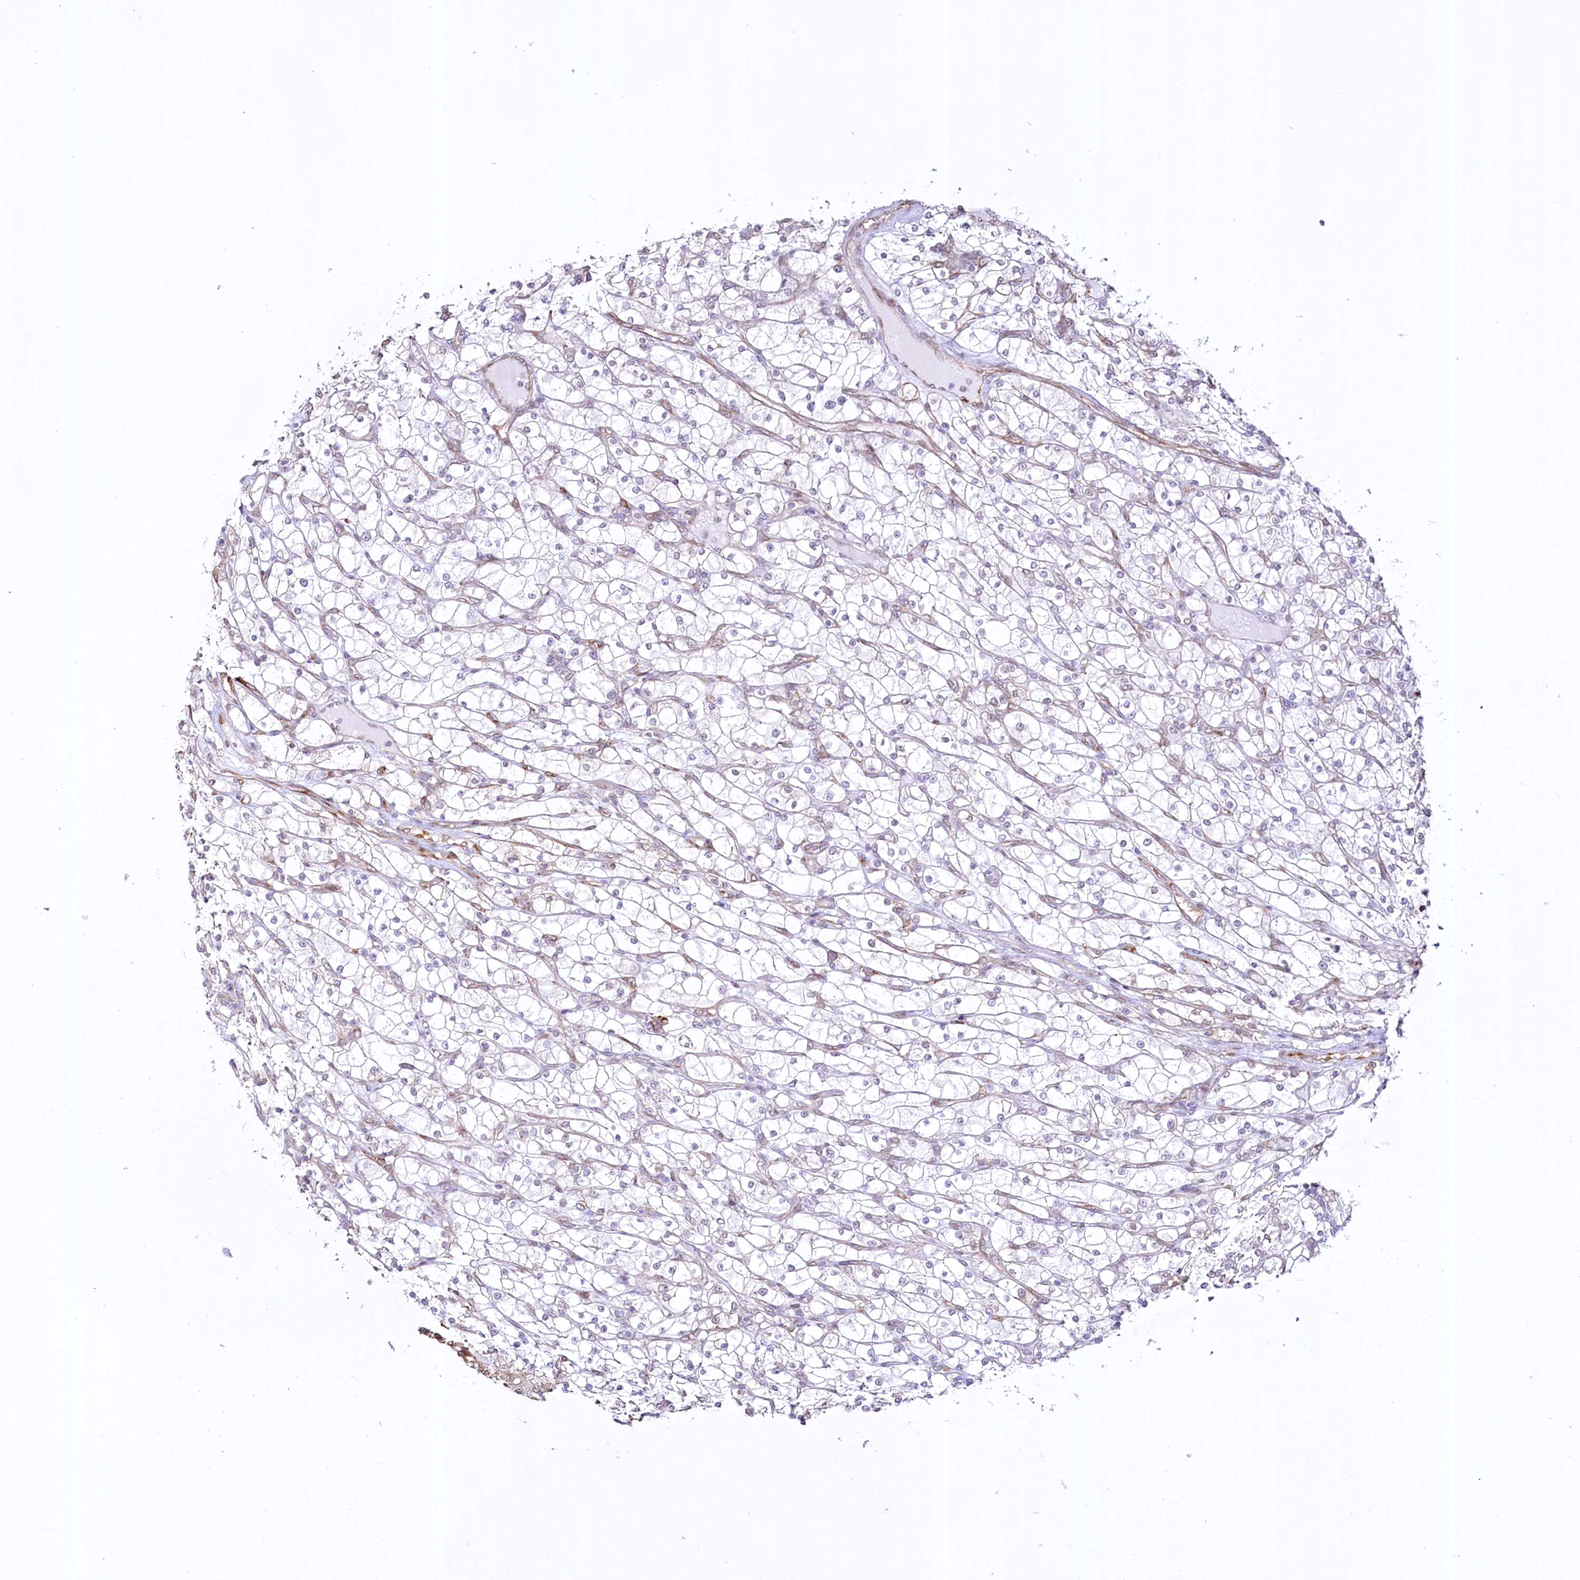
{"staining": {"intensity": "negative", "quantity": "none", "location": "none"}, "tissue": "renal cancer", "cell_type": "Tumor cells", "image_type": "cancer", "snomed": [{"axis": "morphology", "description": "Adenocarcinoma, NOS"}, {"axis": "topography", "description": "Kidney"}], "caption": "The IHC micrograph has no significant expression in tumor cells of renal adenocarcinoma tissue.", "gene": "YBX3", "patient": {"sex": "male", "age": 80}}